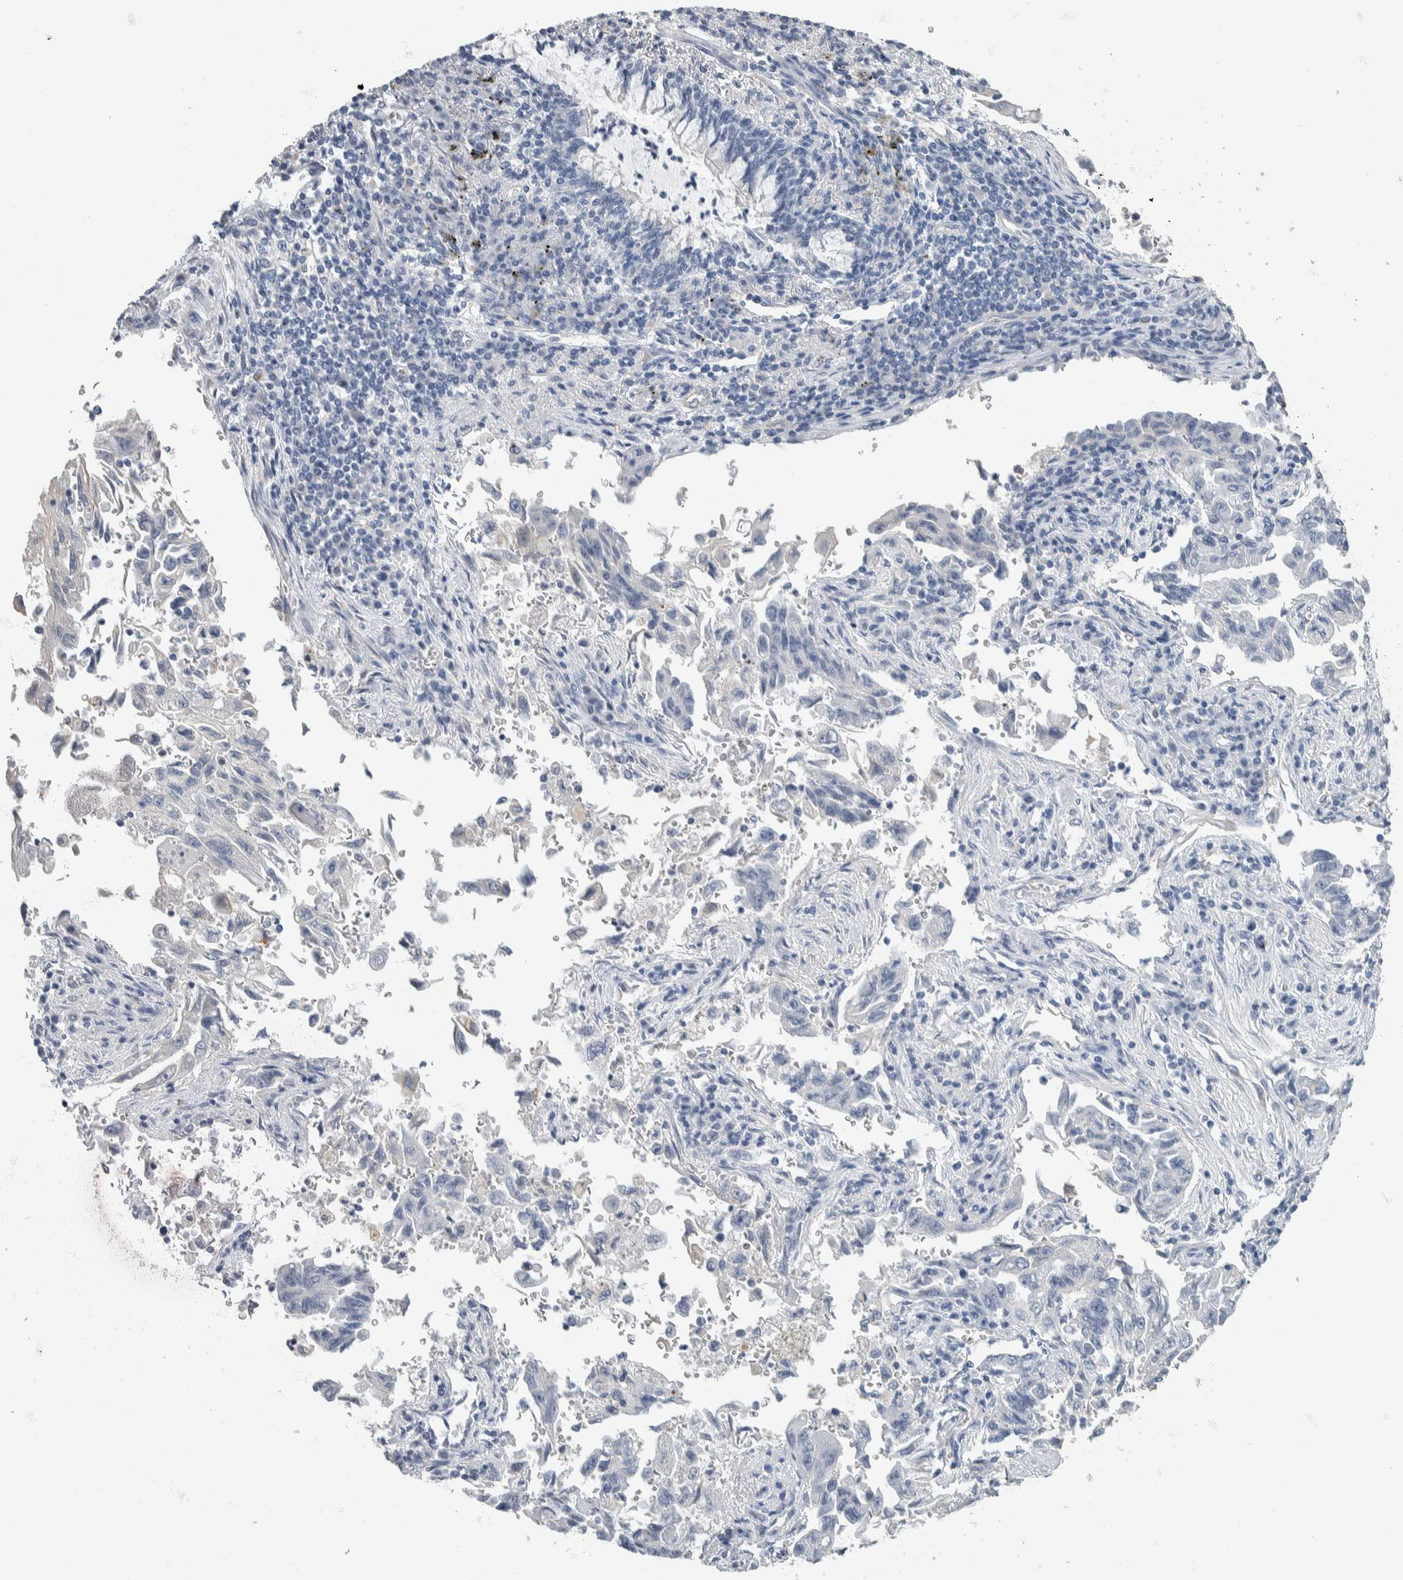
{"staining": {"intensity": "negative", "quantity": "none", "location": "none"}, "tissue": "lung cancer", "cell_type": "Tumor cells", "image_type": "cancer", "snomed": [{"axis": "morphology", "description": "Adenocarcinoma, NOS"}, {"axis": "topography", "description": "Lung"}], "caption": "Immunohistochemistry histopathology image of adenocarcinoma (lung) stained for a protein (brown), which reveals no expression in tumor cells. (Brightfield microscopy of DAB (3,3'-diaminobenzidine) immunohistochemistry at high magnification).", "gene": "NEFM", "patient": {"sex": "female", "age": 51}}